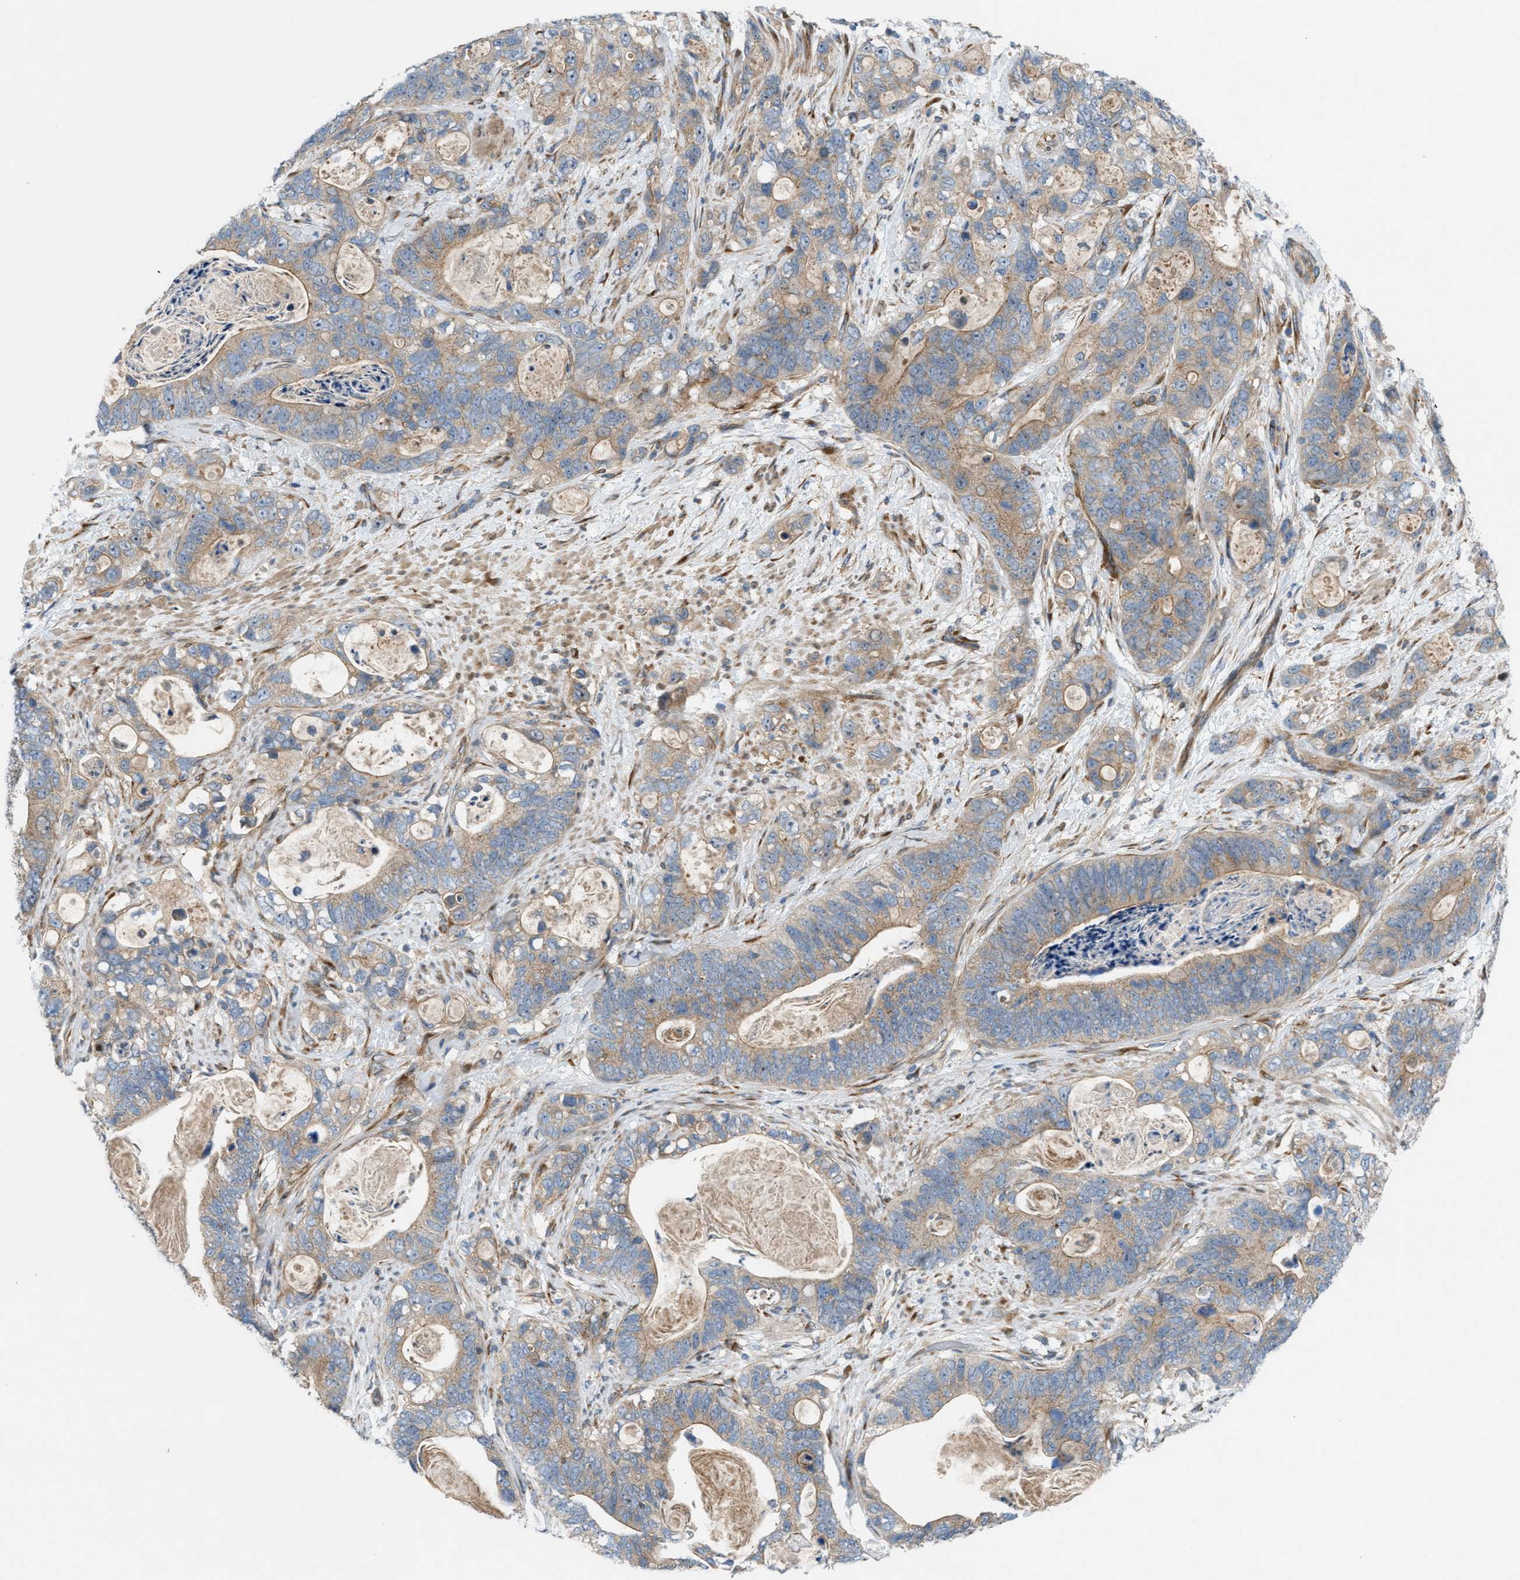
{"staining": {"intensity": "weak", "quantity": ">75%", "location": "cytoplasmic/membranous"}, "tissue": "stomach cancer", "cell_type": "Tumor cells", "image_type": "cancer", "snomed": [{"axis": "morphology", "description": "Normal tissue, NOS"}, {"axis": "morphology", "description": "Adenocarcinoma, NOS"}, {"axis": "topography", "description": "Stomach"}], "caption": "A brown stain shows weak cytoplasmic/membranous positivity of a protein in stomach adenocarcinoma tumor cells.", "gene": "CYB5D1", "patient": {"sex": "female", "age": 89}}